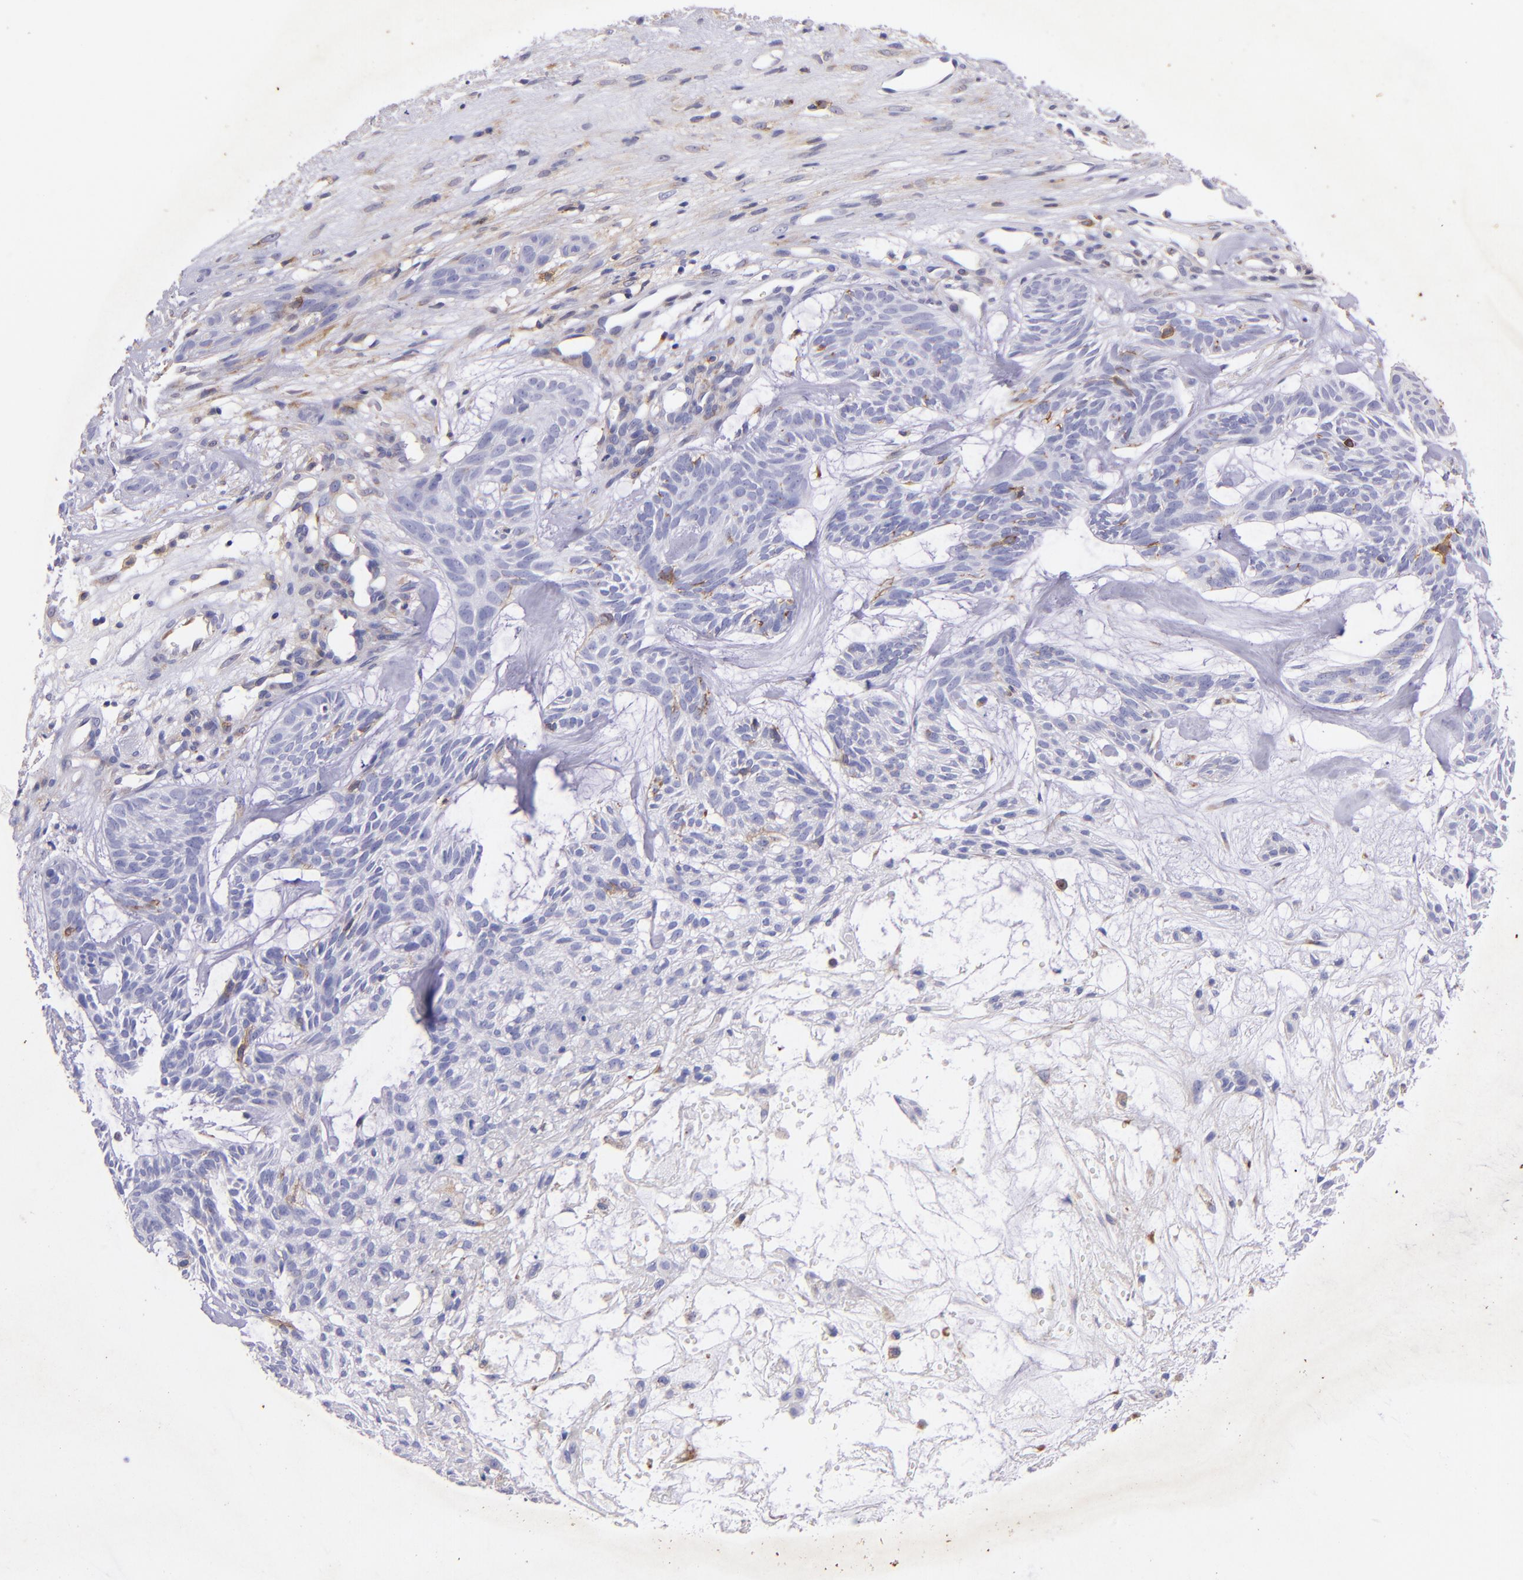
{"staining": {"intensity": "moderate", "quantity": "<25%", "location": "cytoplasmic/membranous"}, "tissue": "skin cancer", "cell_type": "Tumor cells", "image_type": "cancer", "snomed": [{"axis": "morphology", "description": "Basal cell carcinoma"}, {"axis": "topography", "description": "Skin"}], "caption": "Protein expression analysis of human skin cancer (basal cell carcinoma) reveals moderate cytoplasmic/membranous staining in approximately <25% of tumor cells.", "gene": "RET", "patient": {"sex": "male", "age": 75}}